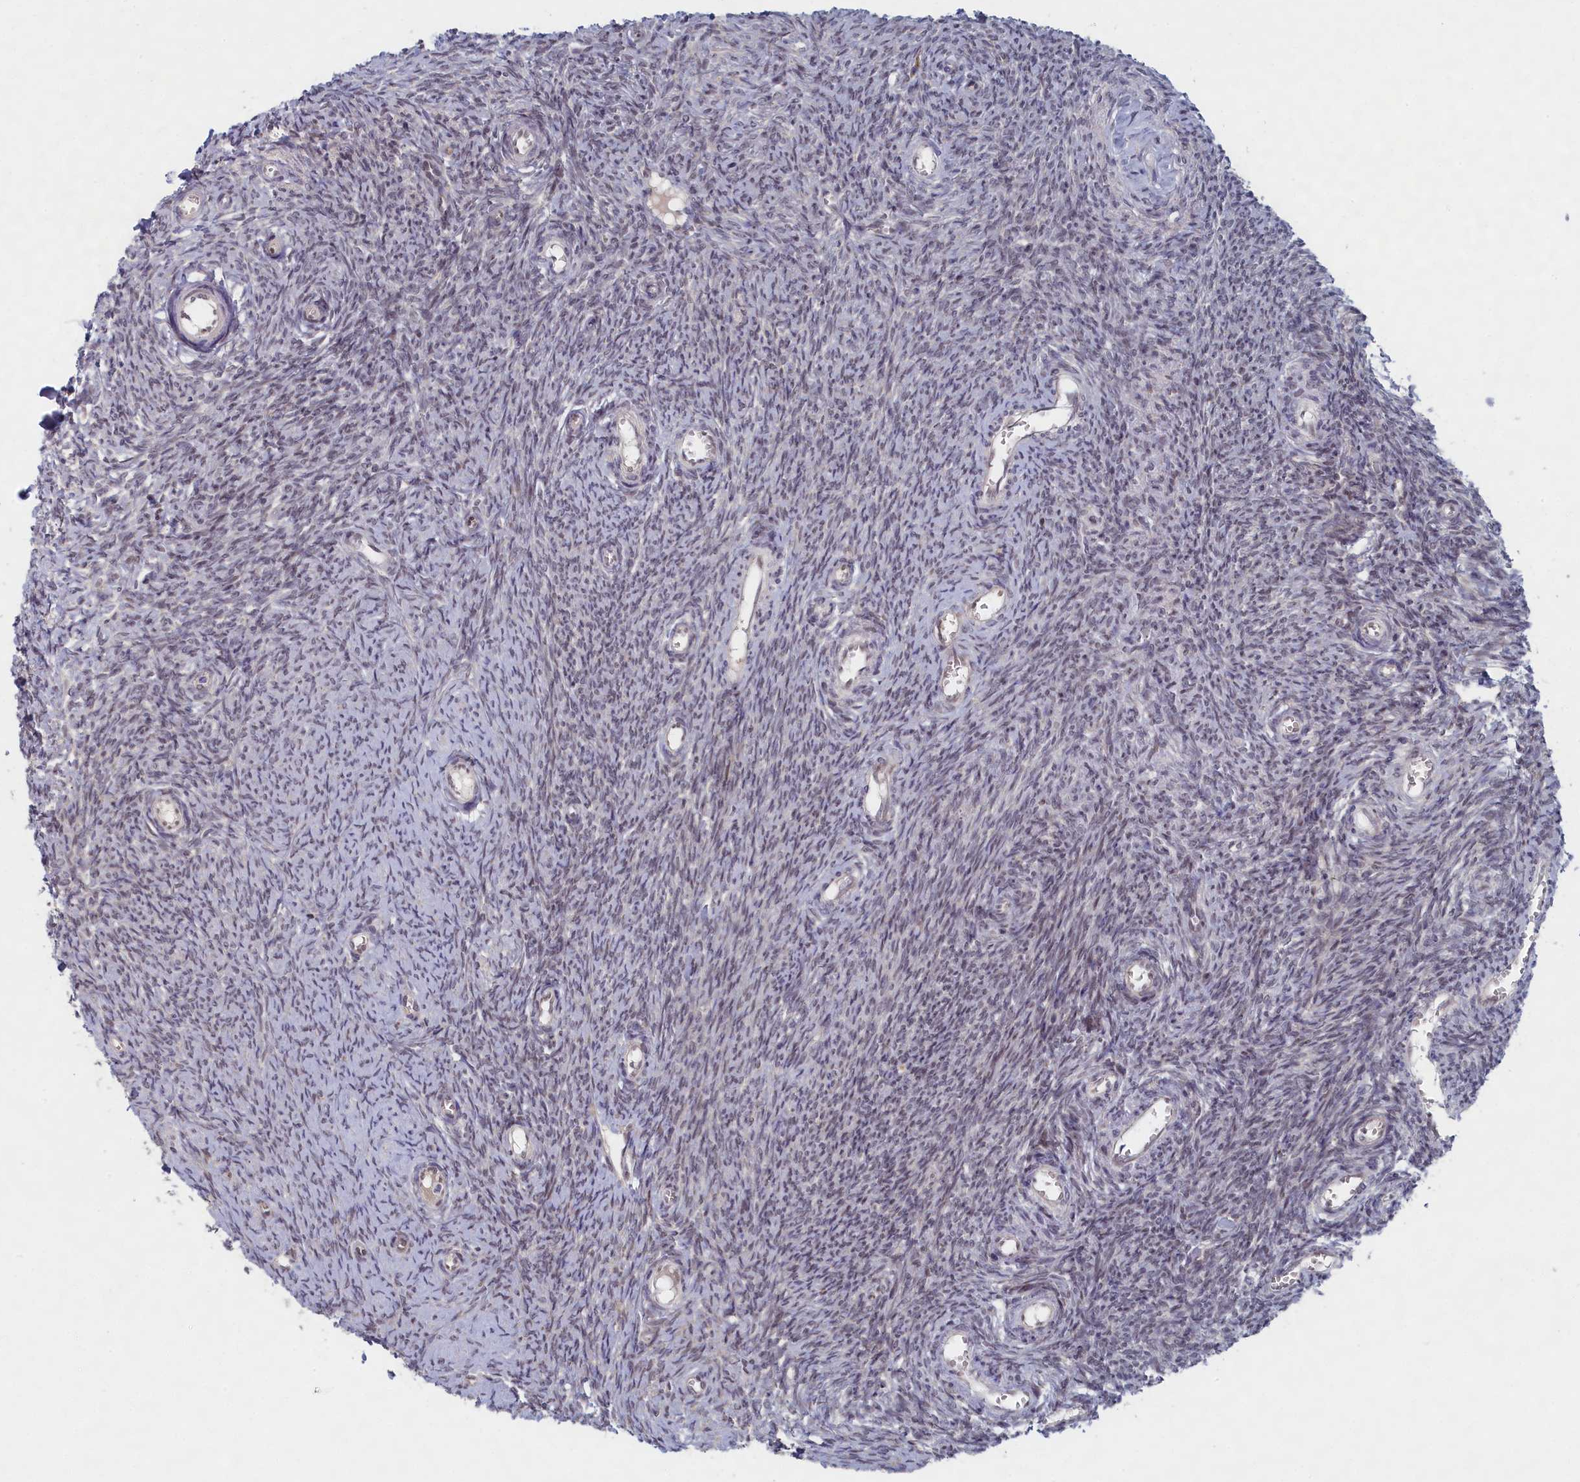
{"staining": {"intensity": "weak", "quantity": ">75%", "location": "cytoplasmic/membranous,nuclear"}, "tissue": "ovary", "cell_type": "Follicle cells", "image_type": "normal", "snomed": [{"axis": "morphology", "description": "Normal tissue, NOS"}, {"axis": "topography", "description": "Ovary"}], "caption": "IHC histopathology image of unremarkable ovary stained for a protein (brown), which shows low levels of weak cytoplasmic/membranous,nuclear positivity in about >75% of follicle cells.", "gene": "DNAJC17", "patient": {"sex": "female", "age": 44}}